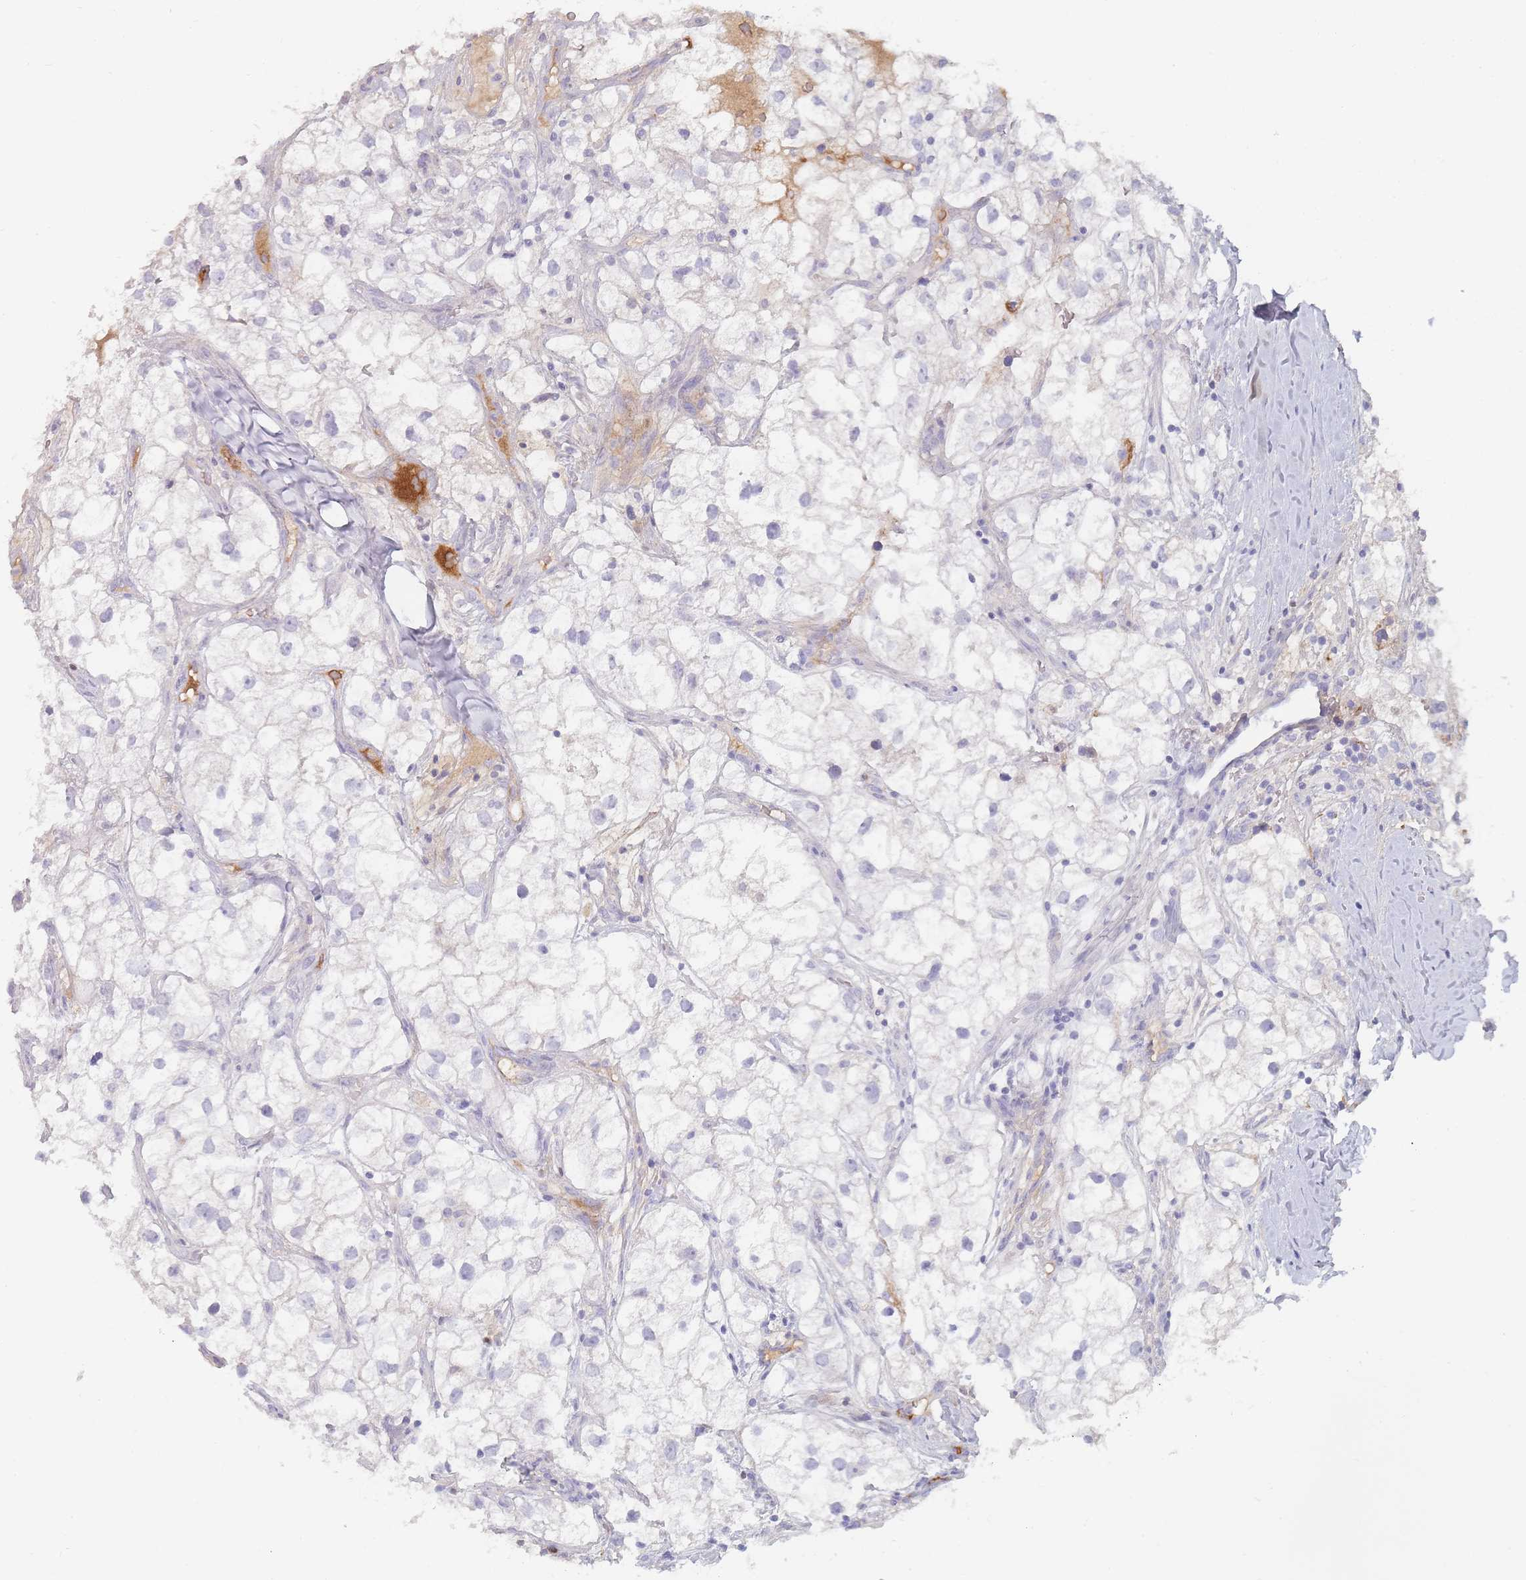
{"staining": {"intensity": "negative", "quantity": "none", "location": "none"}, "tissue": "renal cancer", "cell_type": "Tumor cells", "image_type": "cancer", "snomed": [{"axis": "morphology", "description": "Adenocarcinoma, NOS"}, {"axis": "topography", "description": "Kidney"}], "caption": "Tumor cells are negative for protein expression in human renal adenocarcinoma.", "gene": "PRG4", "patient": {"sex": "male", "age": 59}}